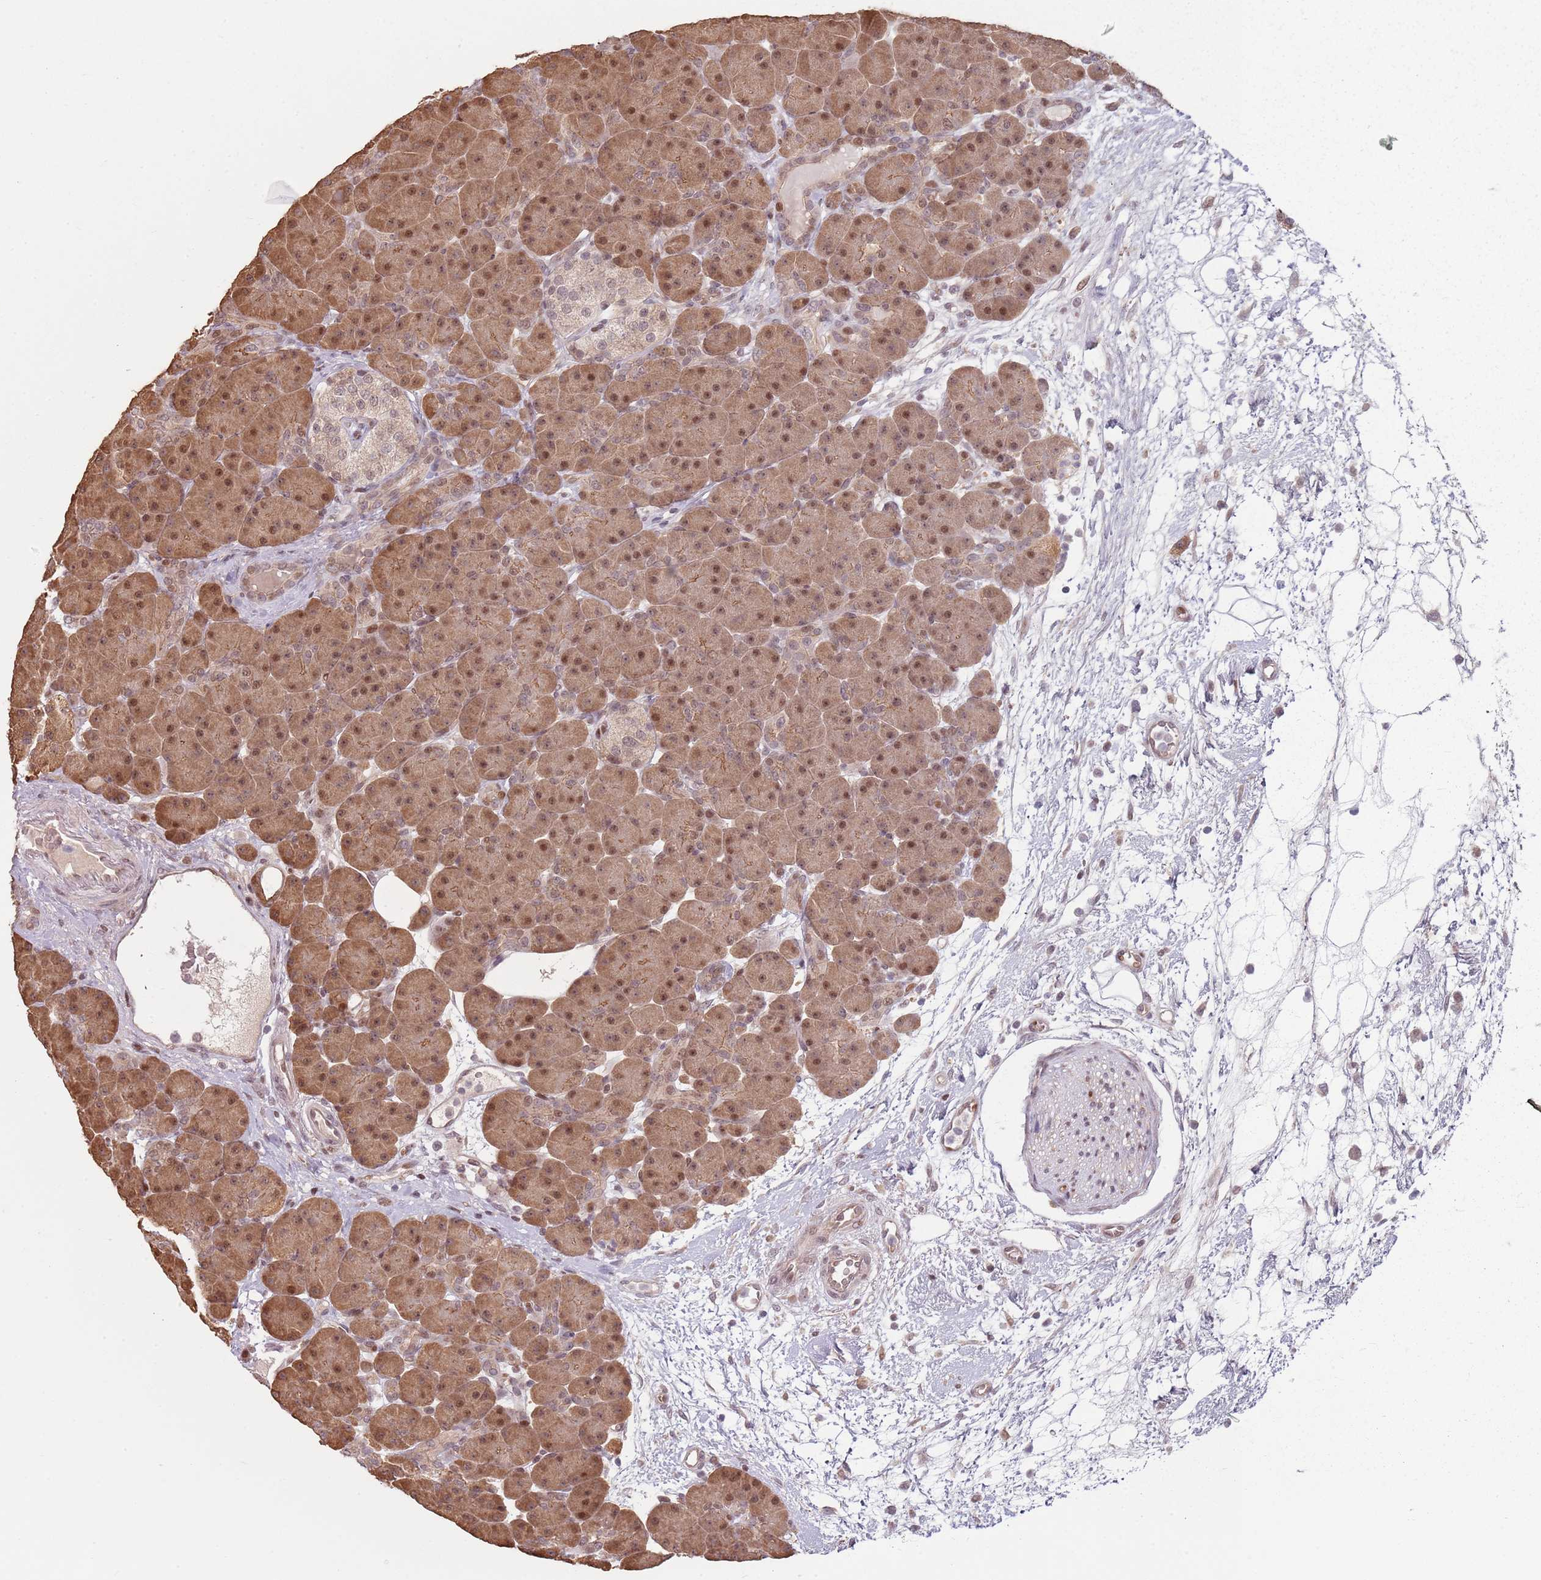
{"staining": {"intensity": "moderate", "quantity": ">75%", "location": "cytoplasmic/membranous,nuclear"}, "tissue": "pancreas", "cell_type": "Exocrine glandular cells", "image_type": "normal", "snomed": [{"axis": "morphology", "description": "Normal tissue, NOS"}, {"axis": "topography", "description": "Pancreas"}], "caption": "Immunohistochemistry (IHC) (DAB (3,3'-diaminobenzidine)) staining of unremarkable human pancreas displays moderate cytoplasmic/membranous,nuclear protein staining in approximately >75% of exocrine glandular cells. (DAB (3,3'-diaminobenzidine) IHC with brightfield microscopy, high magnification).", "gene": "ADGRG1", "patient": {"sex": "male", "age": 66}}